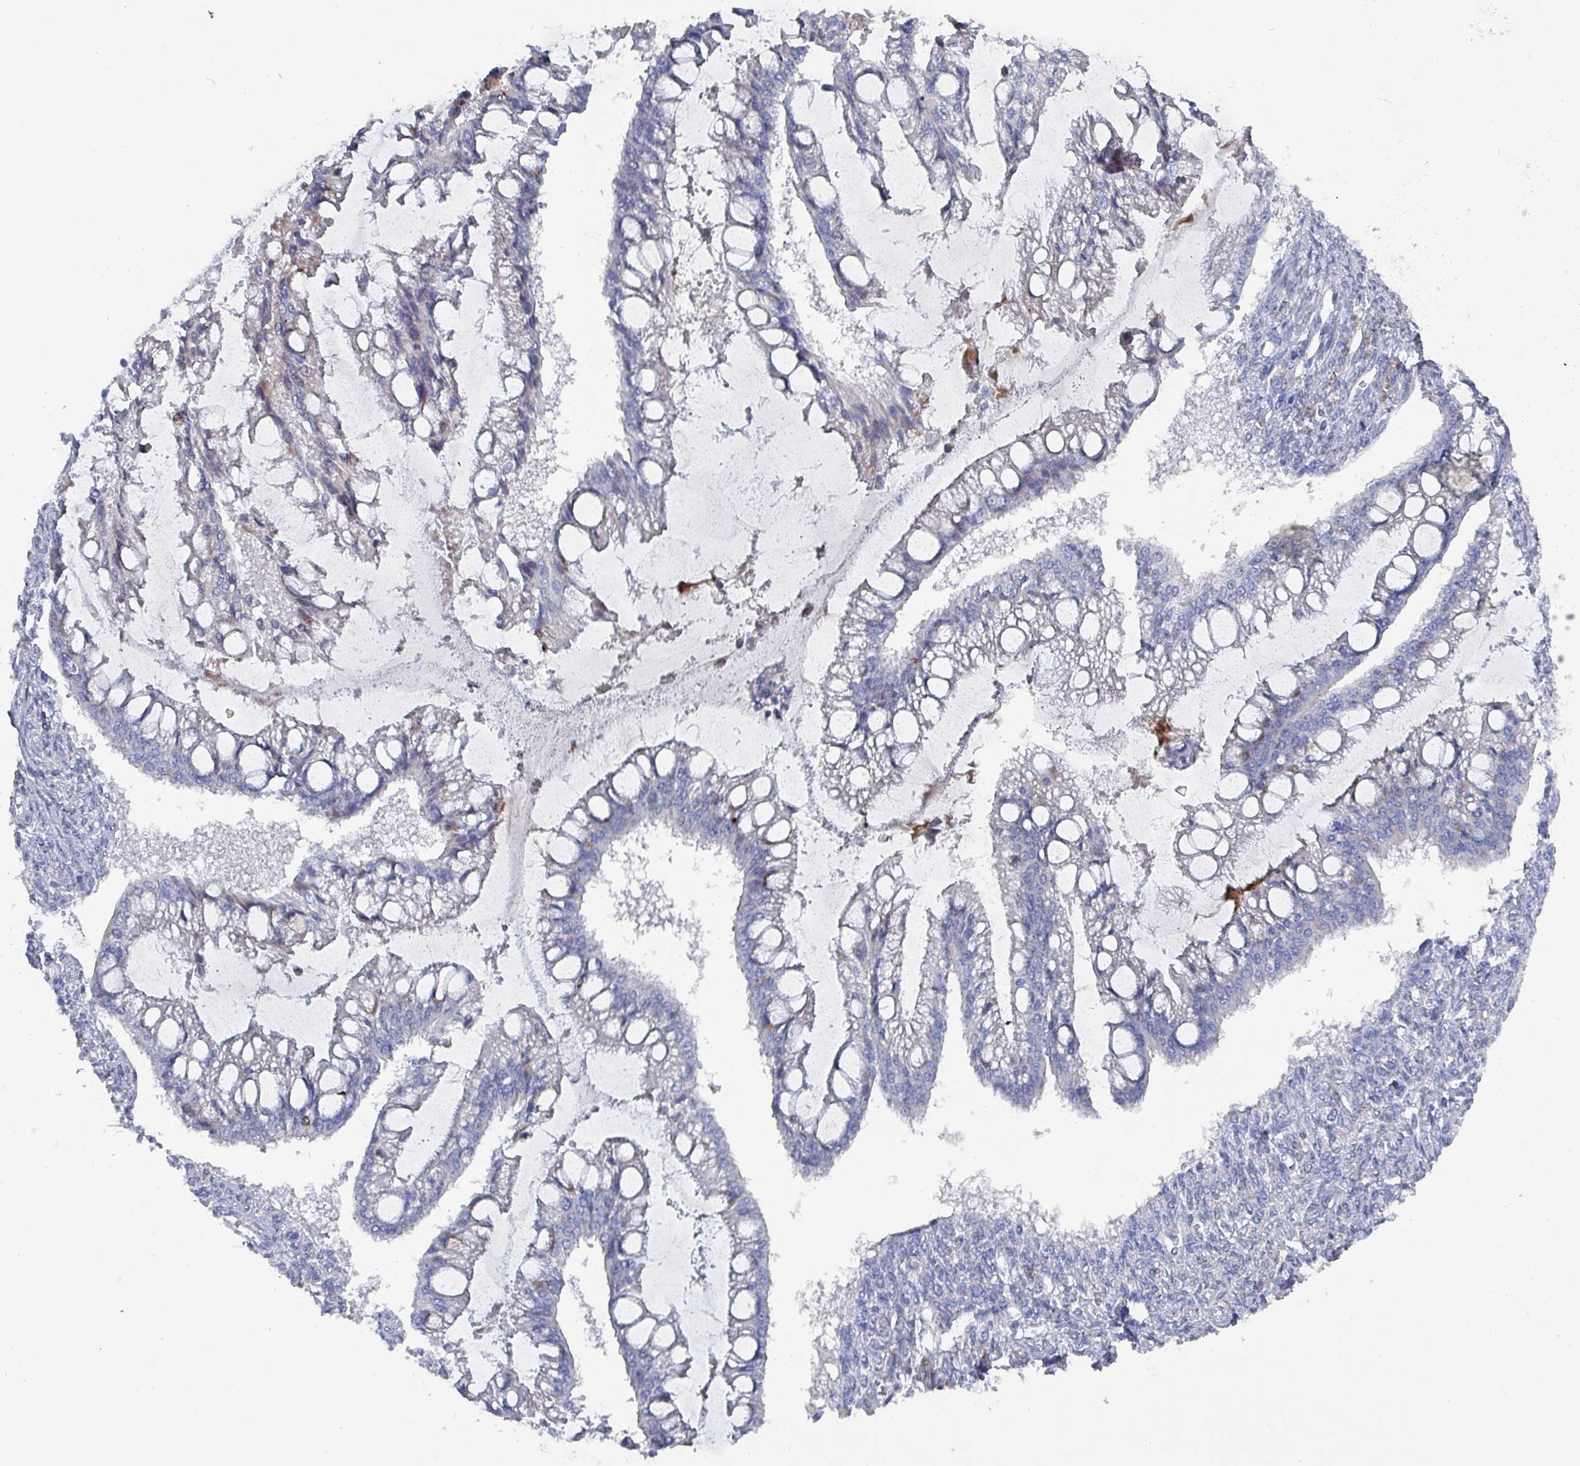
{"staining": {"intensity": "negative", "quantity": "none", "location": "none"}, "tissue": "ovarian cancer", "cell_type": "Tumor cells", "image_type": "cancer", "snomed": [{"axis": "morphology", "description": "Cystadenocarcinoma, mucinous, NOS"}, {"axis": "topography", "description": "Ovary"}], "caption": "This is an IHC micrograph of human mucinous cystadenocarcinoma (ovarian). There is no expression in tumor cells.", "gene": "DRD5", "patient": {"sex": "female", "age": 73}}